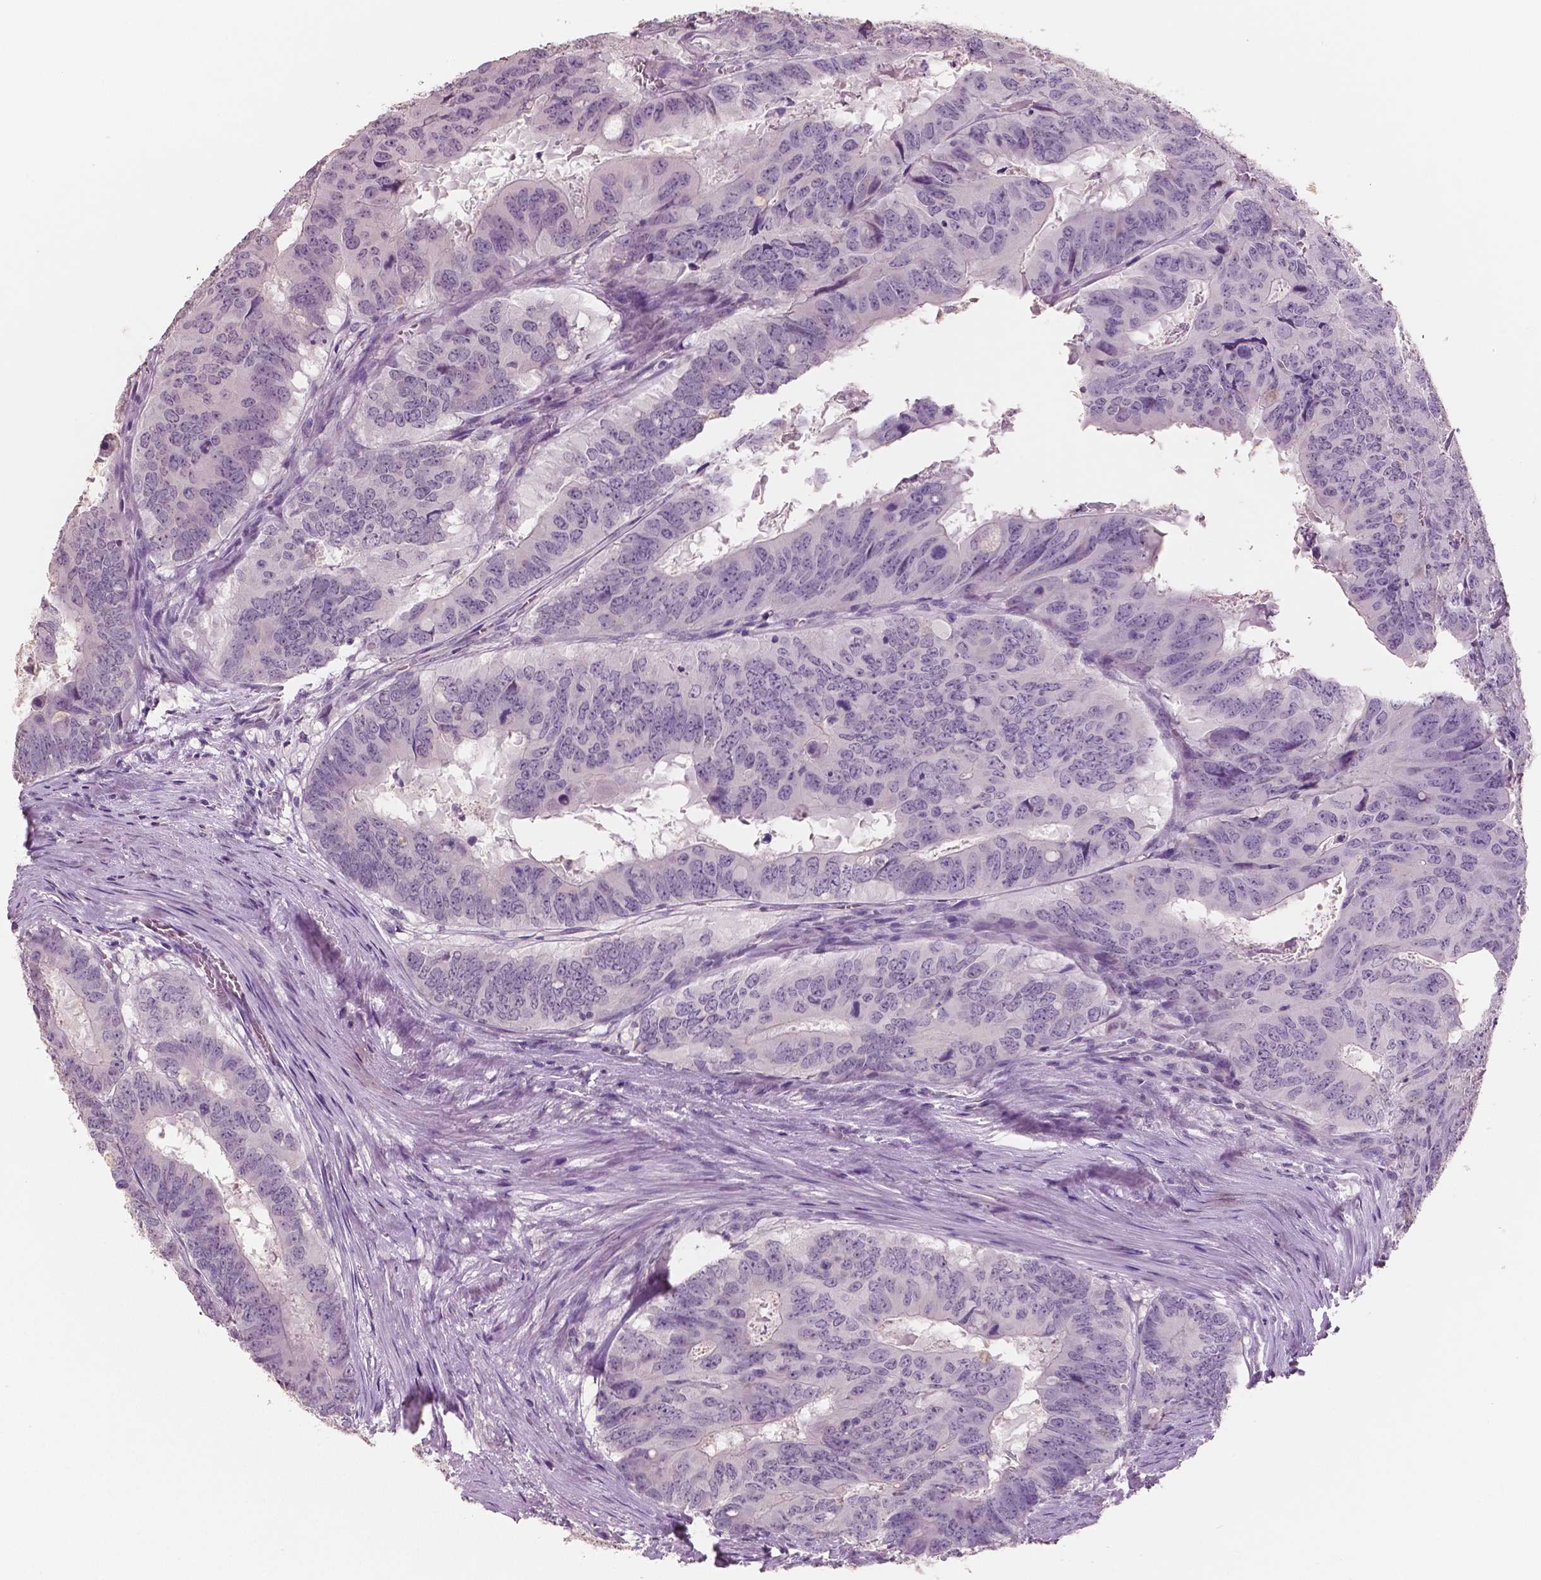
{"staining": {"intensity": "negative", "quantity": "none", "location": "none"}, "tissue": "colorectal cancer", "cell_type": "Tumor cells", "image_type": "cancer", "snomed": [{"axis": "morphology", "description": "Adenocarcinoma, NOS"}, {"axis": "topography", "description": "Colon"}], "caption": "IHC photomicrograph of colorectal cancer stained for a protein (brown), which exhibits no expression in tumor cells. (Brightfield microscopy of DAB immunohistochemistry at high magnification).", "gene": "NECAB1", "patient": {"sex": "male", "age": 79}}